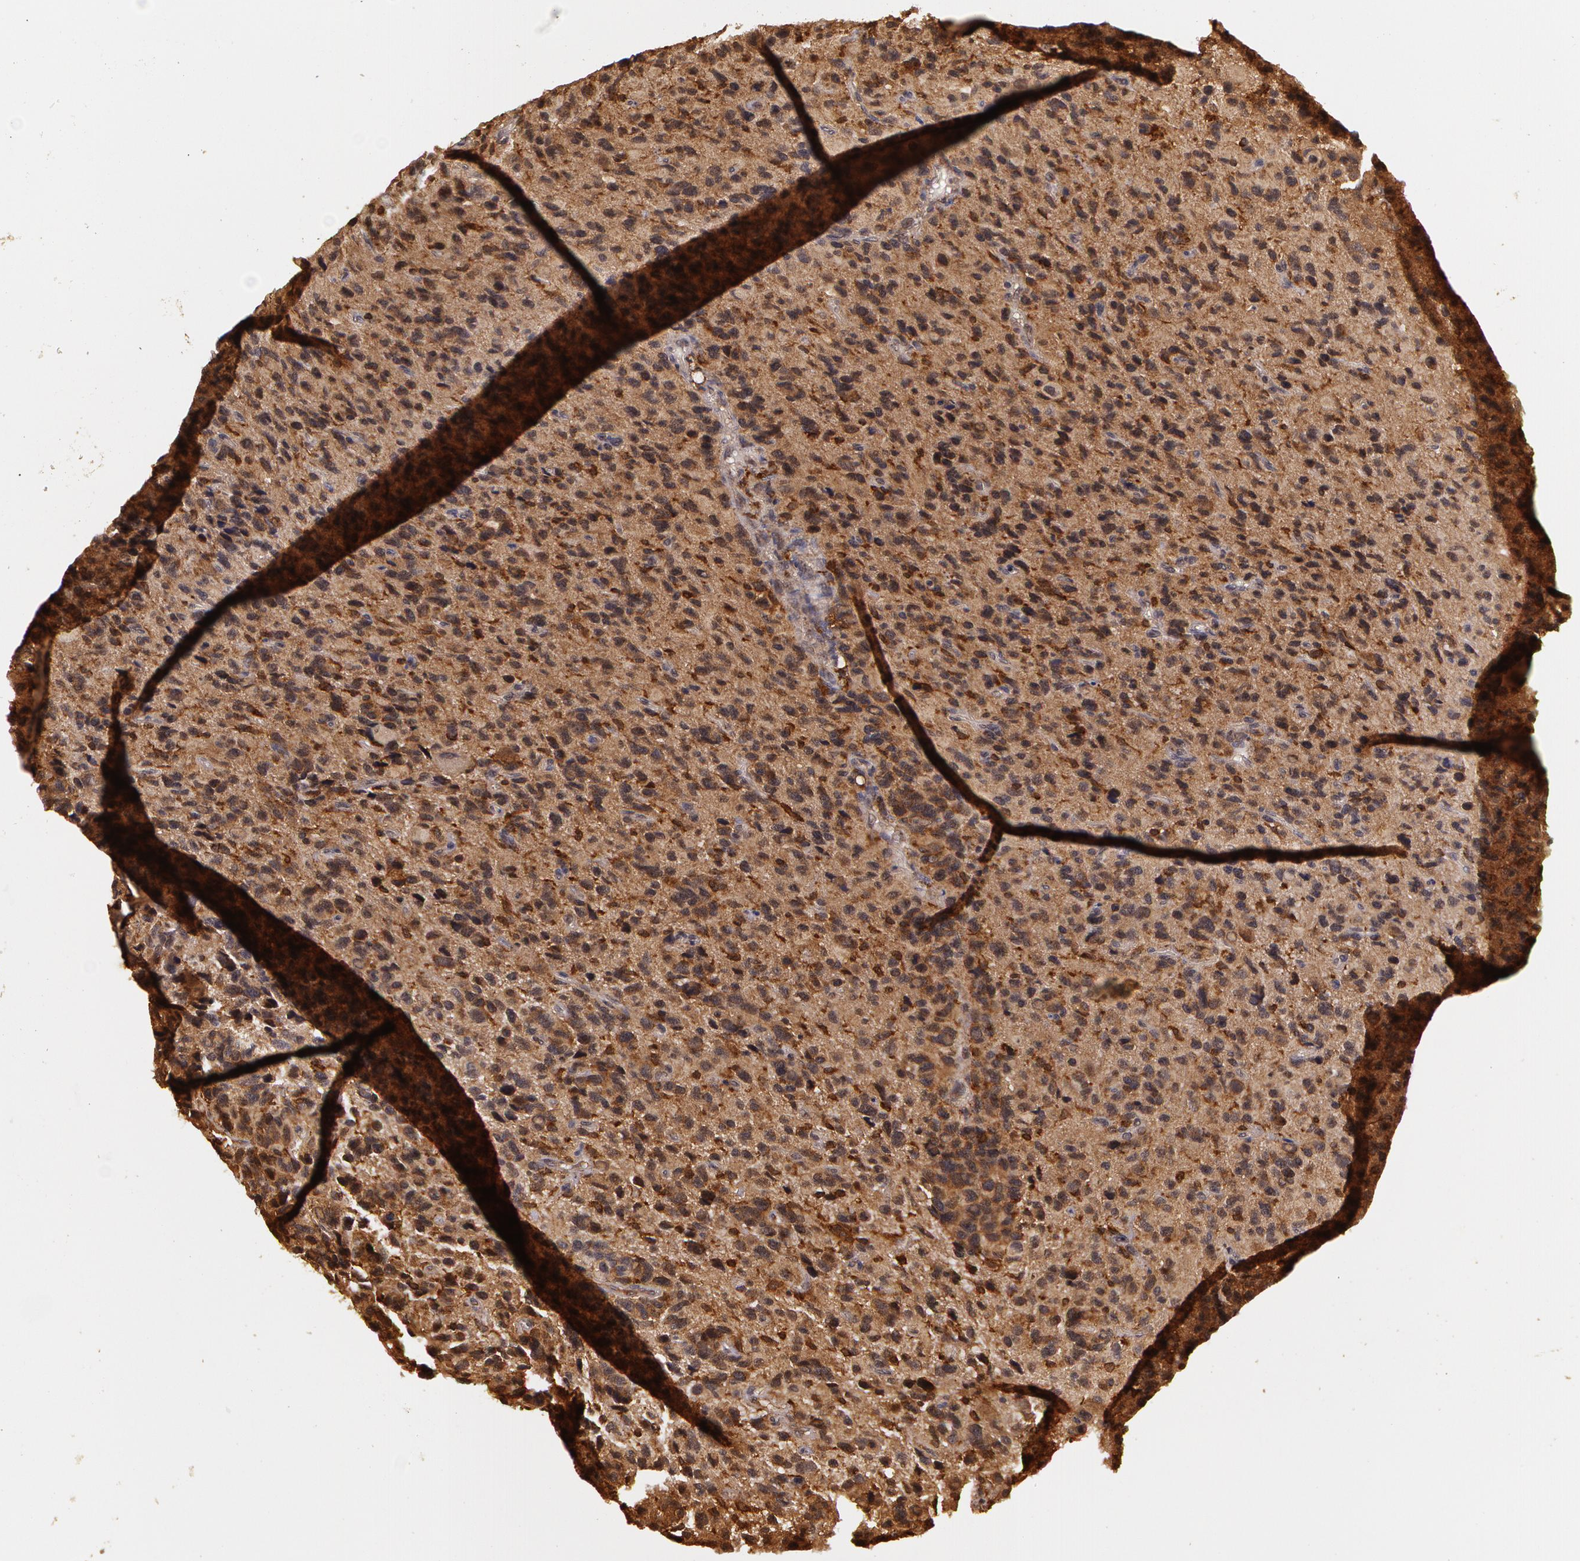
{"staining": {"intensity": "strong", "quantity": ">75%", "location": "cytoplasmic/membranous"}, "tissue": "glioma", "cell_type": "Tumor cells", "image_type": "cancer", "snomed": [{"axis": "morphology", "description": "Glioma, malignant, High grade"}, {"axis": "topography", "description": "Brain"}], "caption": "Malignant high-grade glioma stained with a brown dye reveals strong cytoplasmic/membranous positive positivity in about >75% of tumor cells.", "gene": "ASCC2", "patient": {"sex": "male", "age": 77}}